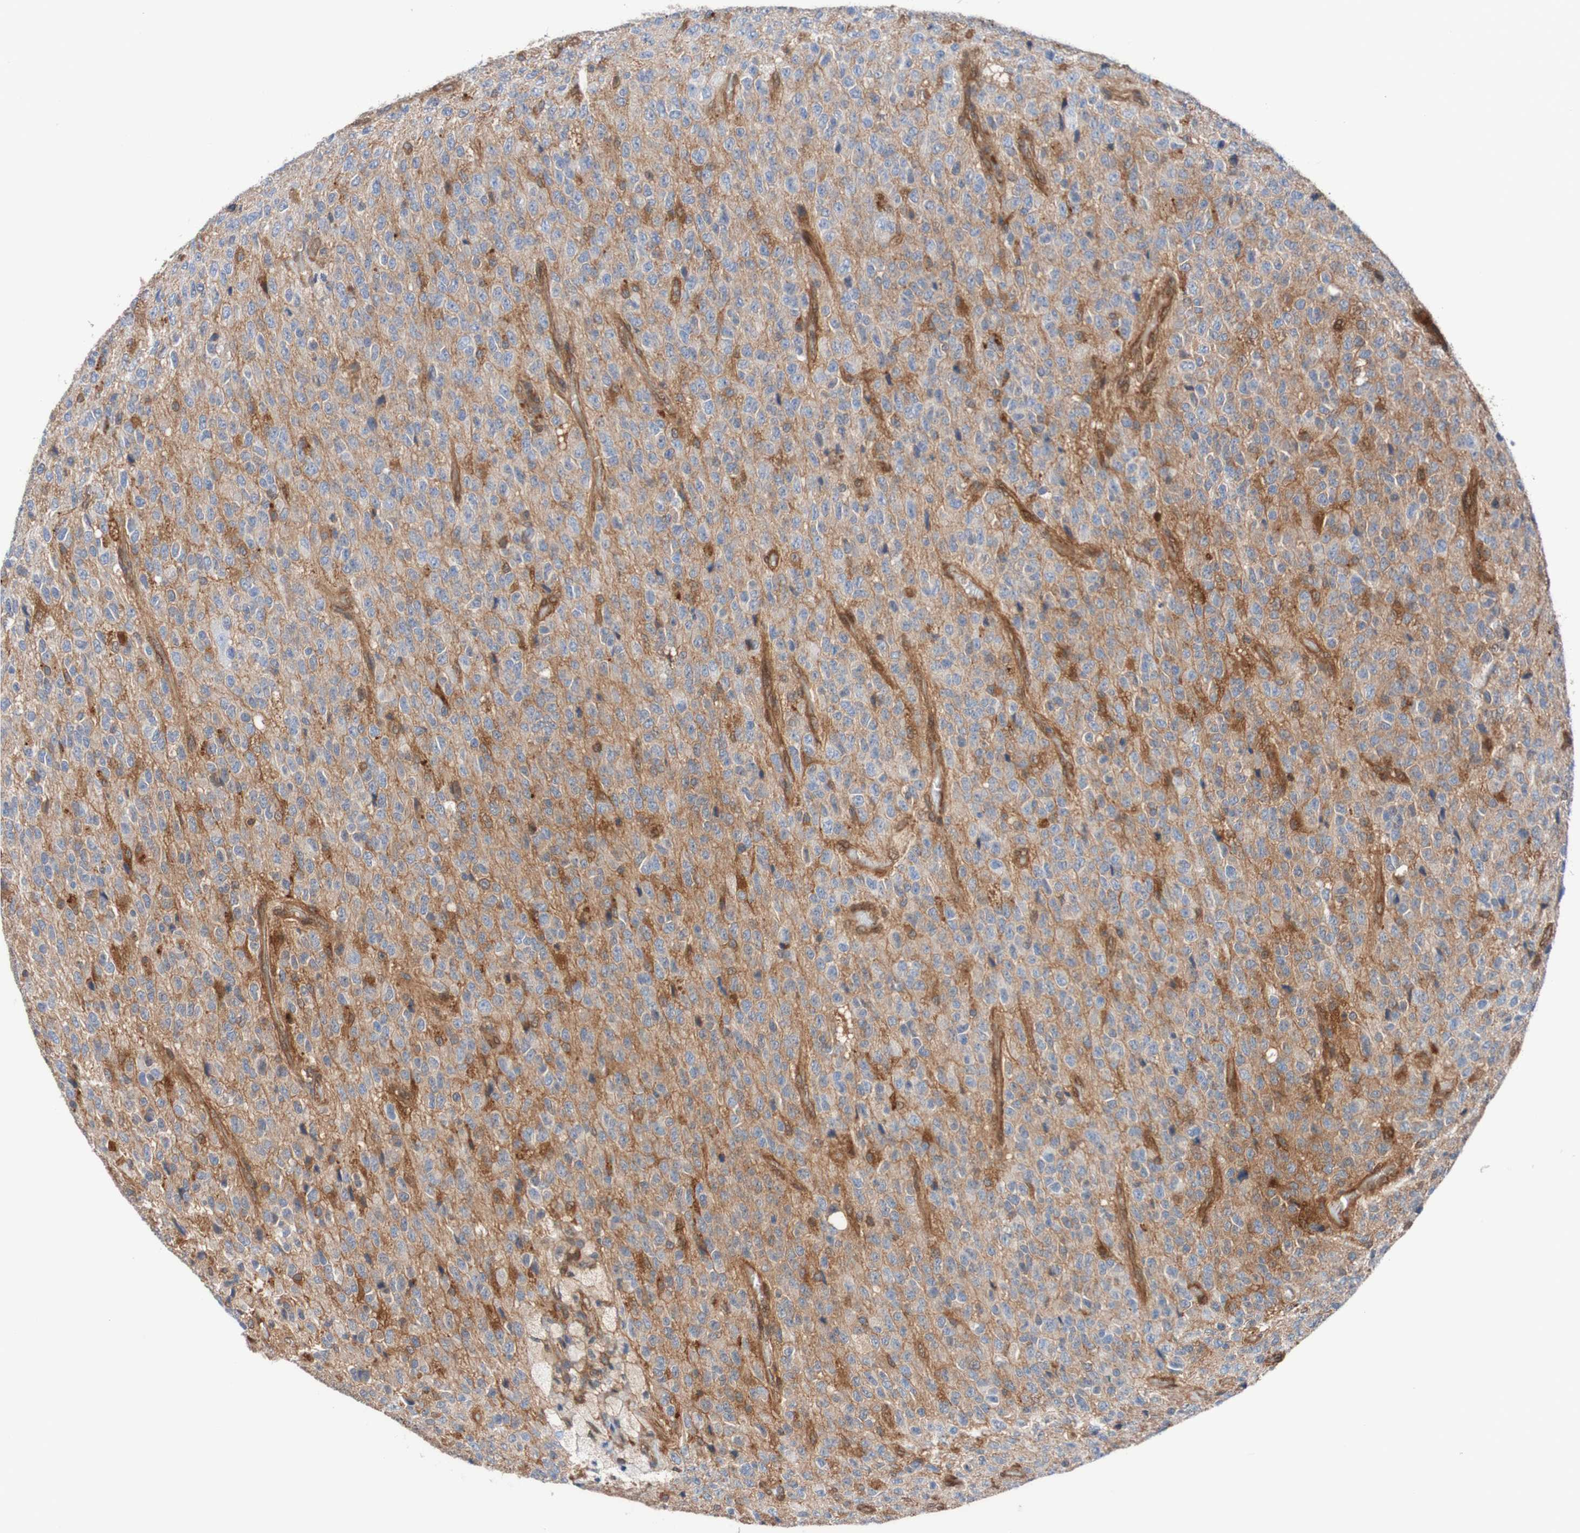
{"staining": {"intensity": "moderate", "quantity": "25%-75%", "location": "cytoplasmic/membranous"}, "tissue": "glioma", "cell_type": "Tumor cells", "image_type": "cancer", "snomed": [{"axis": "morphology", "description": "Glioma, malignant, High grade"}, {"axis": "topography", "description": "pancreas cauda"}], "caption": "This micrograph shows immunohistochemistry (IHC) staining of human malignant high-grade glioma, with medium moderate cytoplasmic/membranous expression in about 25%-75% of tumor cells.", "gene": "RIGI", "patient": {"sex": "male", "age": 60}}